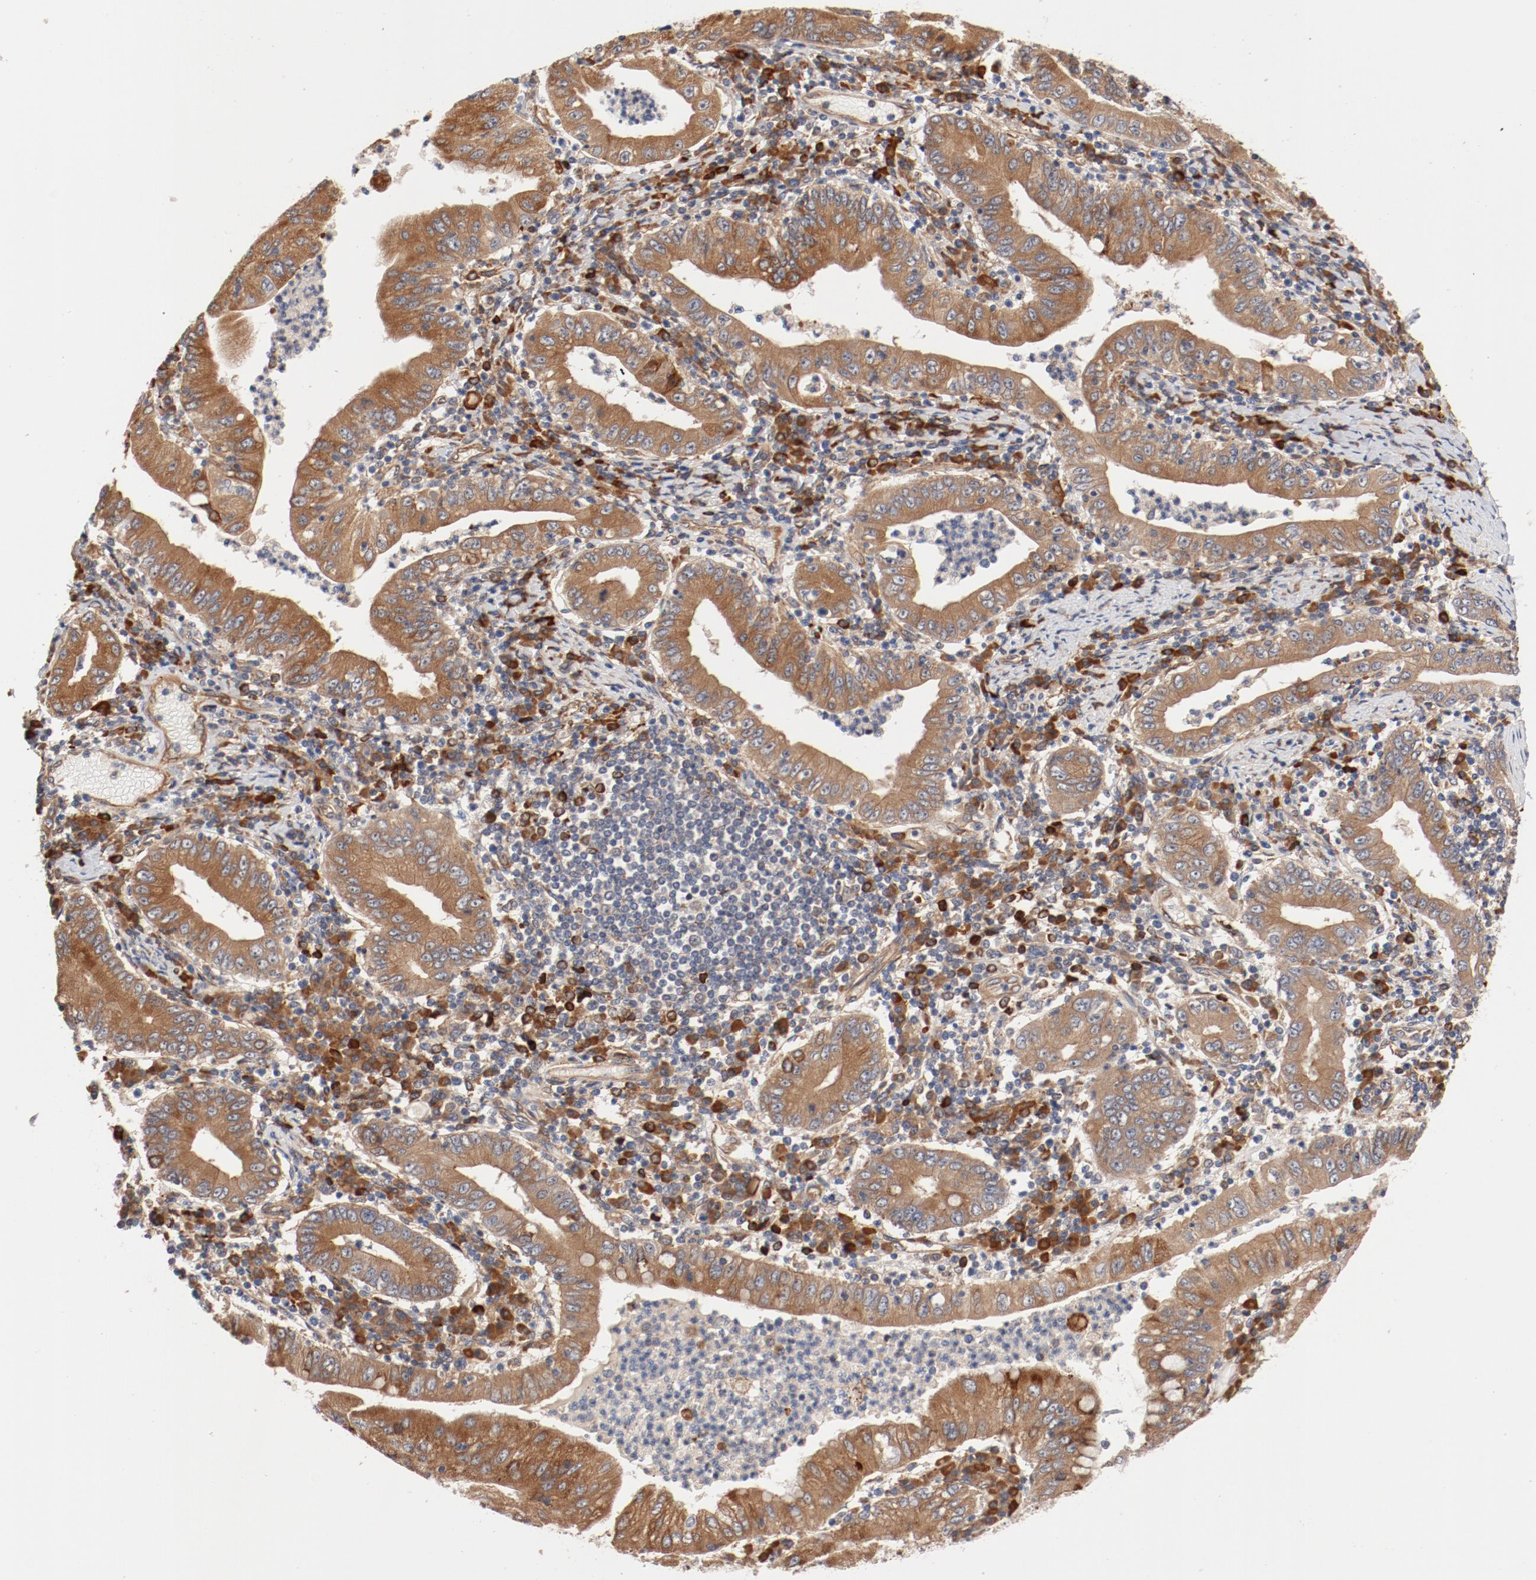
{"staining": {"intensity": "moderate", "quantity": ">75%", "location": "cytoplasmic/membranous"}, "tissue": "stomach cancer", "cell_type": "Tumor cells", "image_type": "cancer", "snomed": [{"axis": "morphology", "description": "Normal tissue, NOS"}, {"axis": "morphology", "description": "Adenocarcinoma, NOS"}, {"axis": "topography", "description": "Esophagus"}, {"axis": "topography", "description": "Stomach, upper"}, {"axis": "topography", "description": "Peripheral nerve tissue"}], "caption": "A high-resolution photomicrograph shows immunohistochemistry (IHC) staining of adenocarcinoma (stomach), which demonstrates moderate cytoplasmic/membranous positivity in about >75% of tumor cells. The protein is shown in brown color, while the nuclei are stained blue.", "gene": "PITPNM2", "patient": {"sex": "male", "age": 62}}